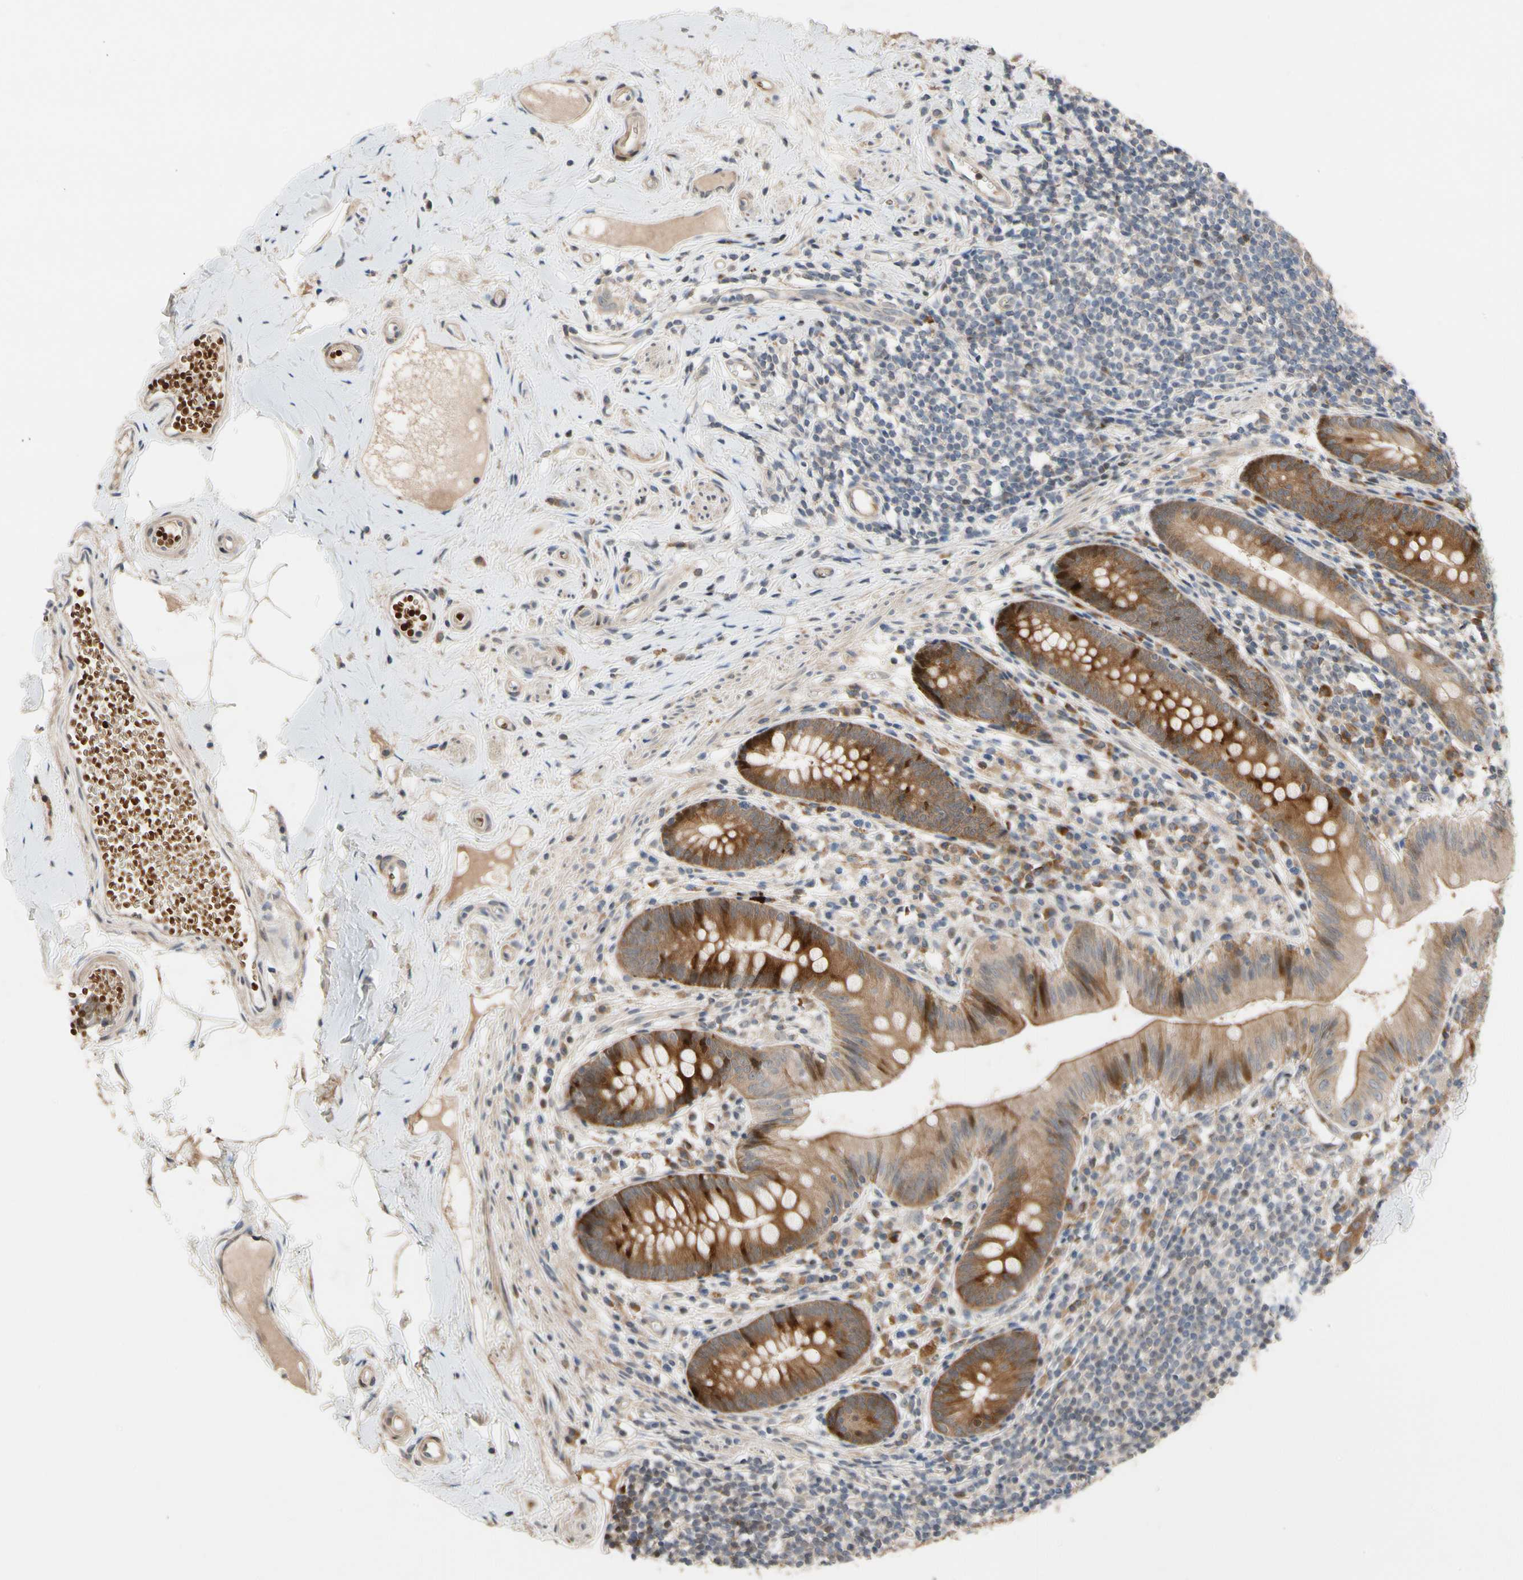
{"staining": {"intensity": "strong", "quantity": ">75%", "location": "cytoplasmic/membranous"}, "tissue": "appendix", "cell_type": "Glandular cells", "image_type": "normal", "snomed": [{"axis": "morphology", "description": "Normal tissue, NOS"}, {"axis": "topography", "description": "Appendix"}], "caption": "Protein staining of unremarkable appendix displays strong cytoplasmic/membranous expression in approximately >75% of glandular cells. Immunohistochemistry (ihc) stains the protein in brown and the nuclei are stained blue.", "gene": "HMGCR", "patient": {"sex": "male", "age": 52}}